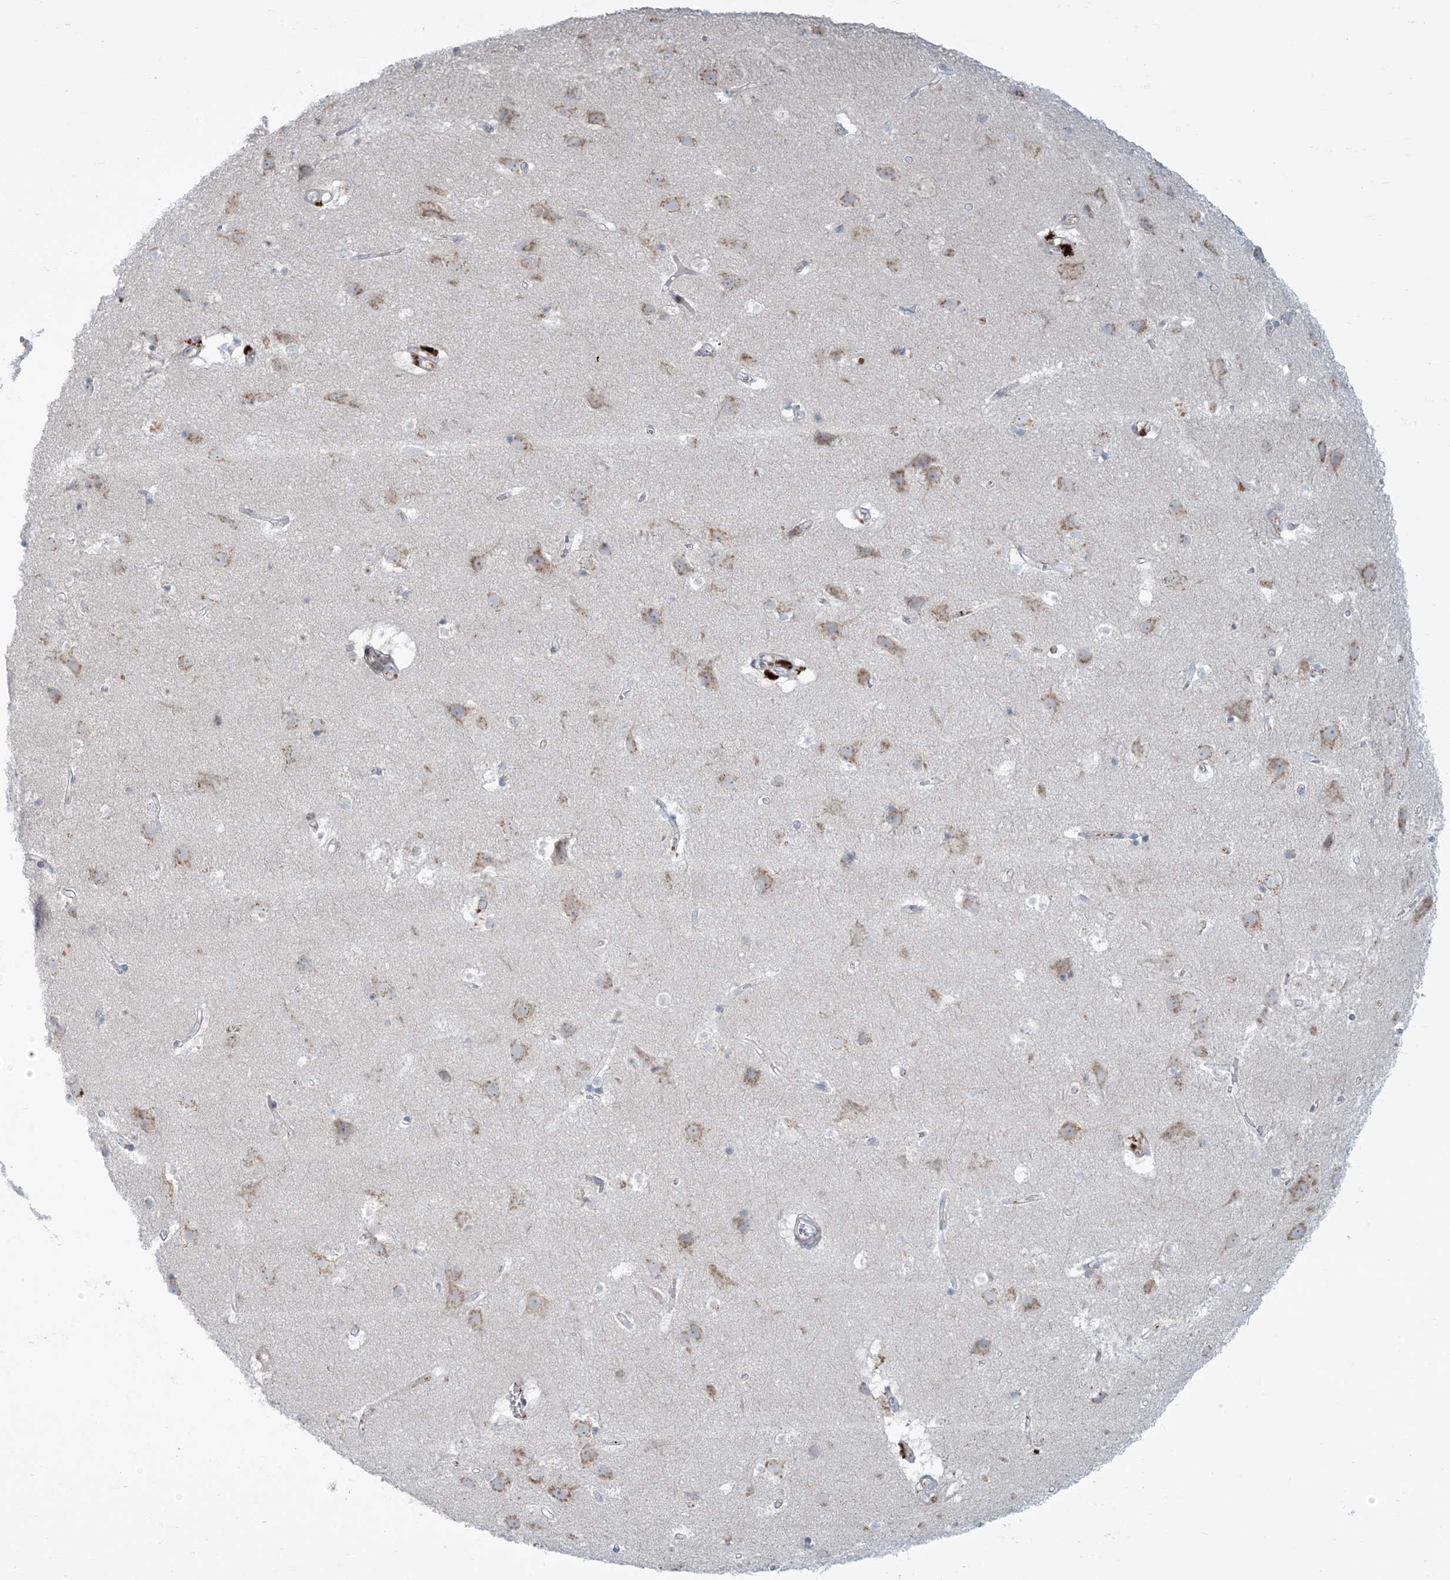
{"staining": {"intensity": "negative", "quantity": "none", "location": "none"}, "tissue": "cerebral cortex", "cell_type": "Endothelial cells", "image_type": "normal", "snomed": [{"axis": "morphology", "description": "Normal tissue, NOS"}, {"axis": "topography", "description": "Cerebral cortex"}], "caption": "IHC of benign cerebral cortex exhibits no expression in endothelial cells.", "gene": "AFTPH", "patient": {"sex": "male", "age": 54}}